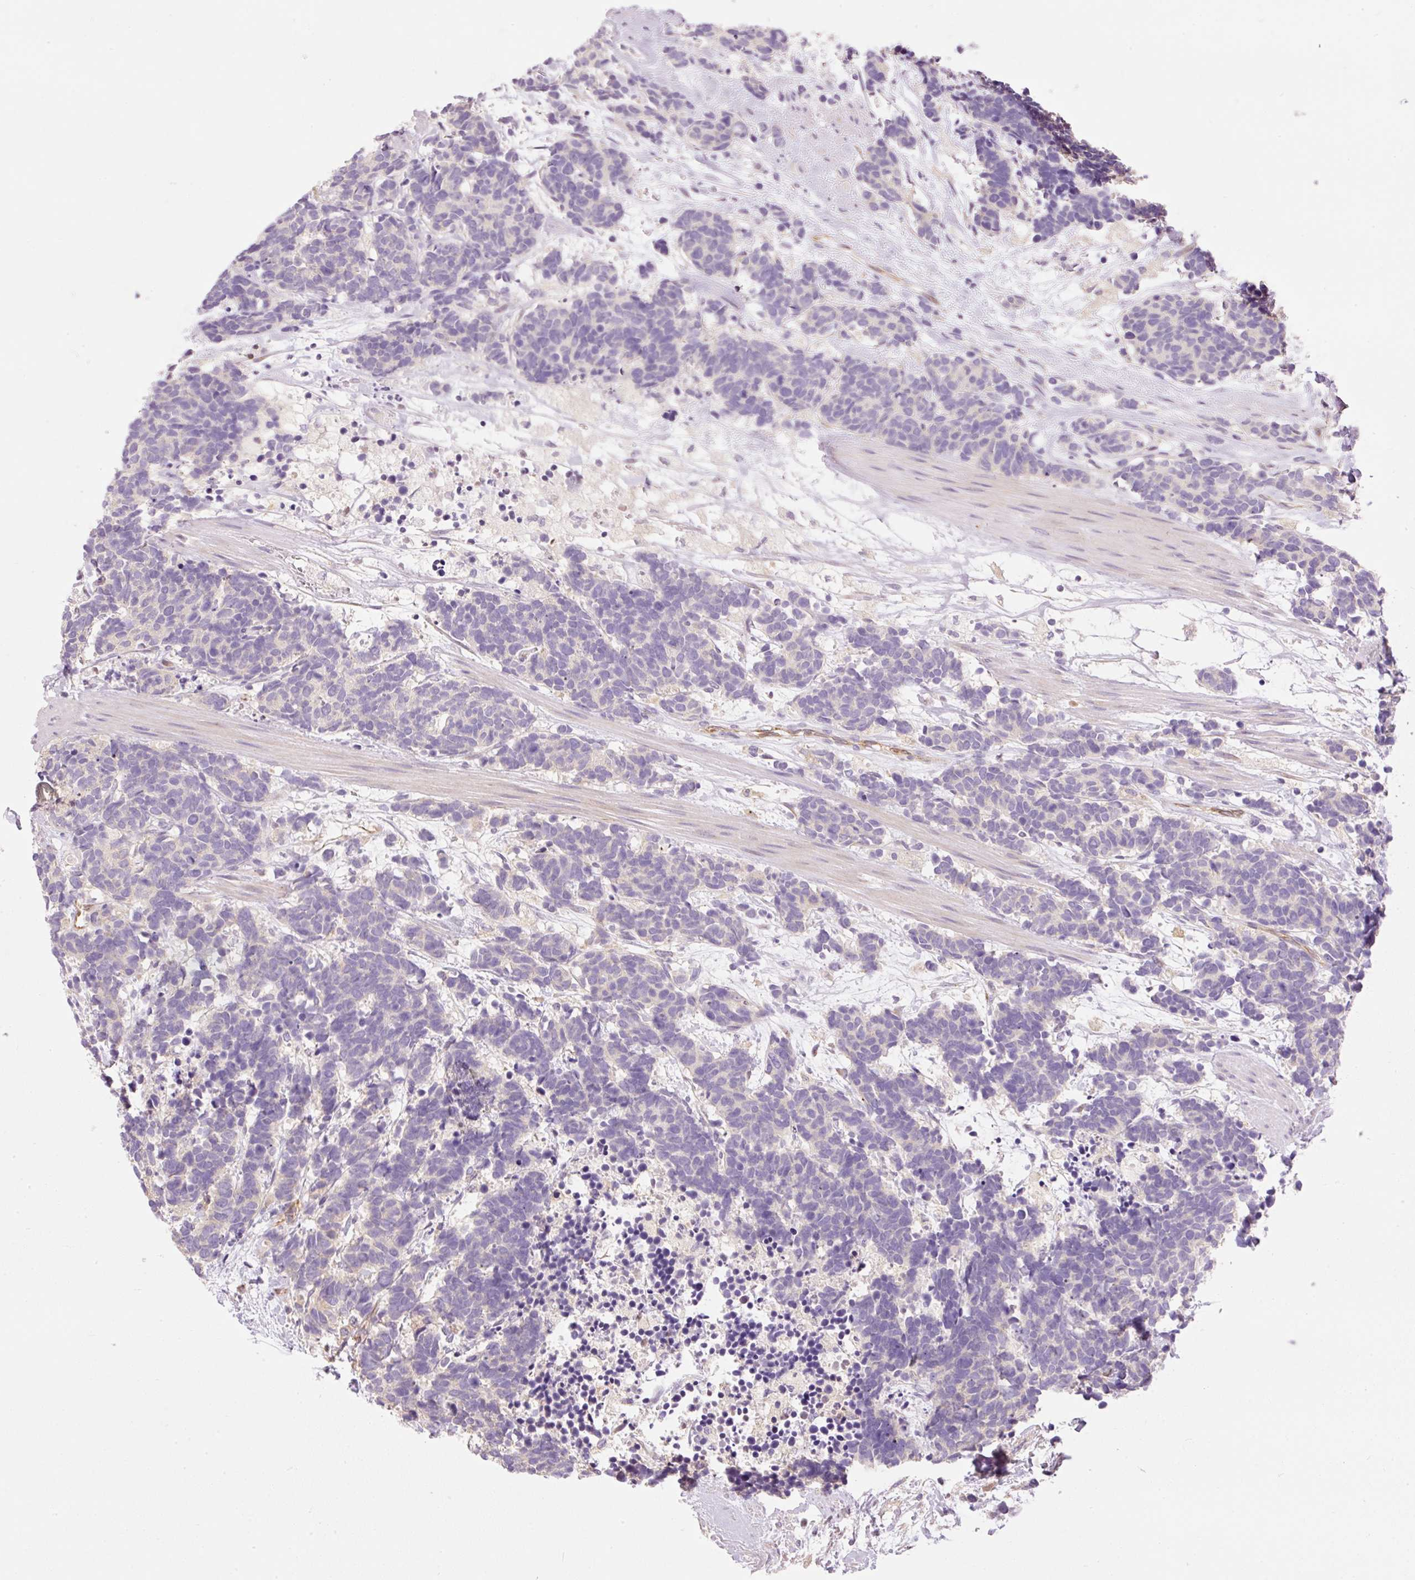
{"staining": {"intensity": "negative", "quantity": "none", "location": "none"}, "tissue": "carcinoid", "cell_type": "Tumor cells", "image_type": "cancer", "snomed": [{"axis": "morphology", "description": "Carcinoma, NOS"}, {"axis": "morphology", "description": "Carcinoid, malignant, NOS"}, {"axis": "topography", "description": "Prostate"}], "caption": "Immunohistochemical staining of carcinoma shows no significant positivity in tumor cells. (Brightfield microscopy of DAB immunohistochemistry at high magnification).", "gene": "PNPLA5", "patient": {"sex": "male", "age": 57}}